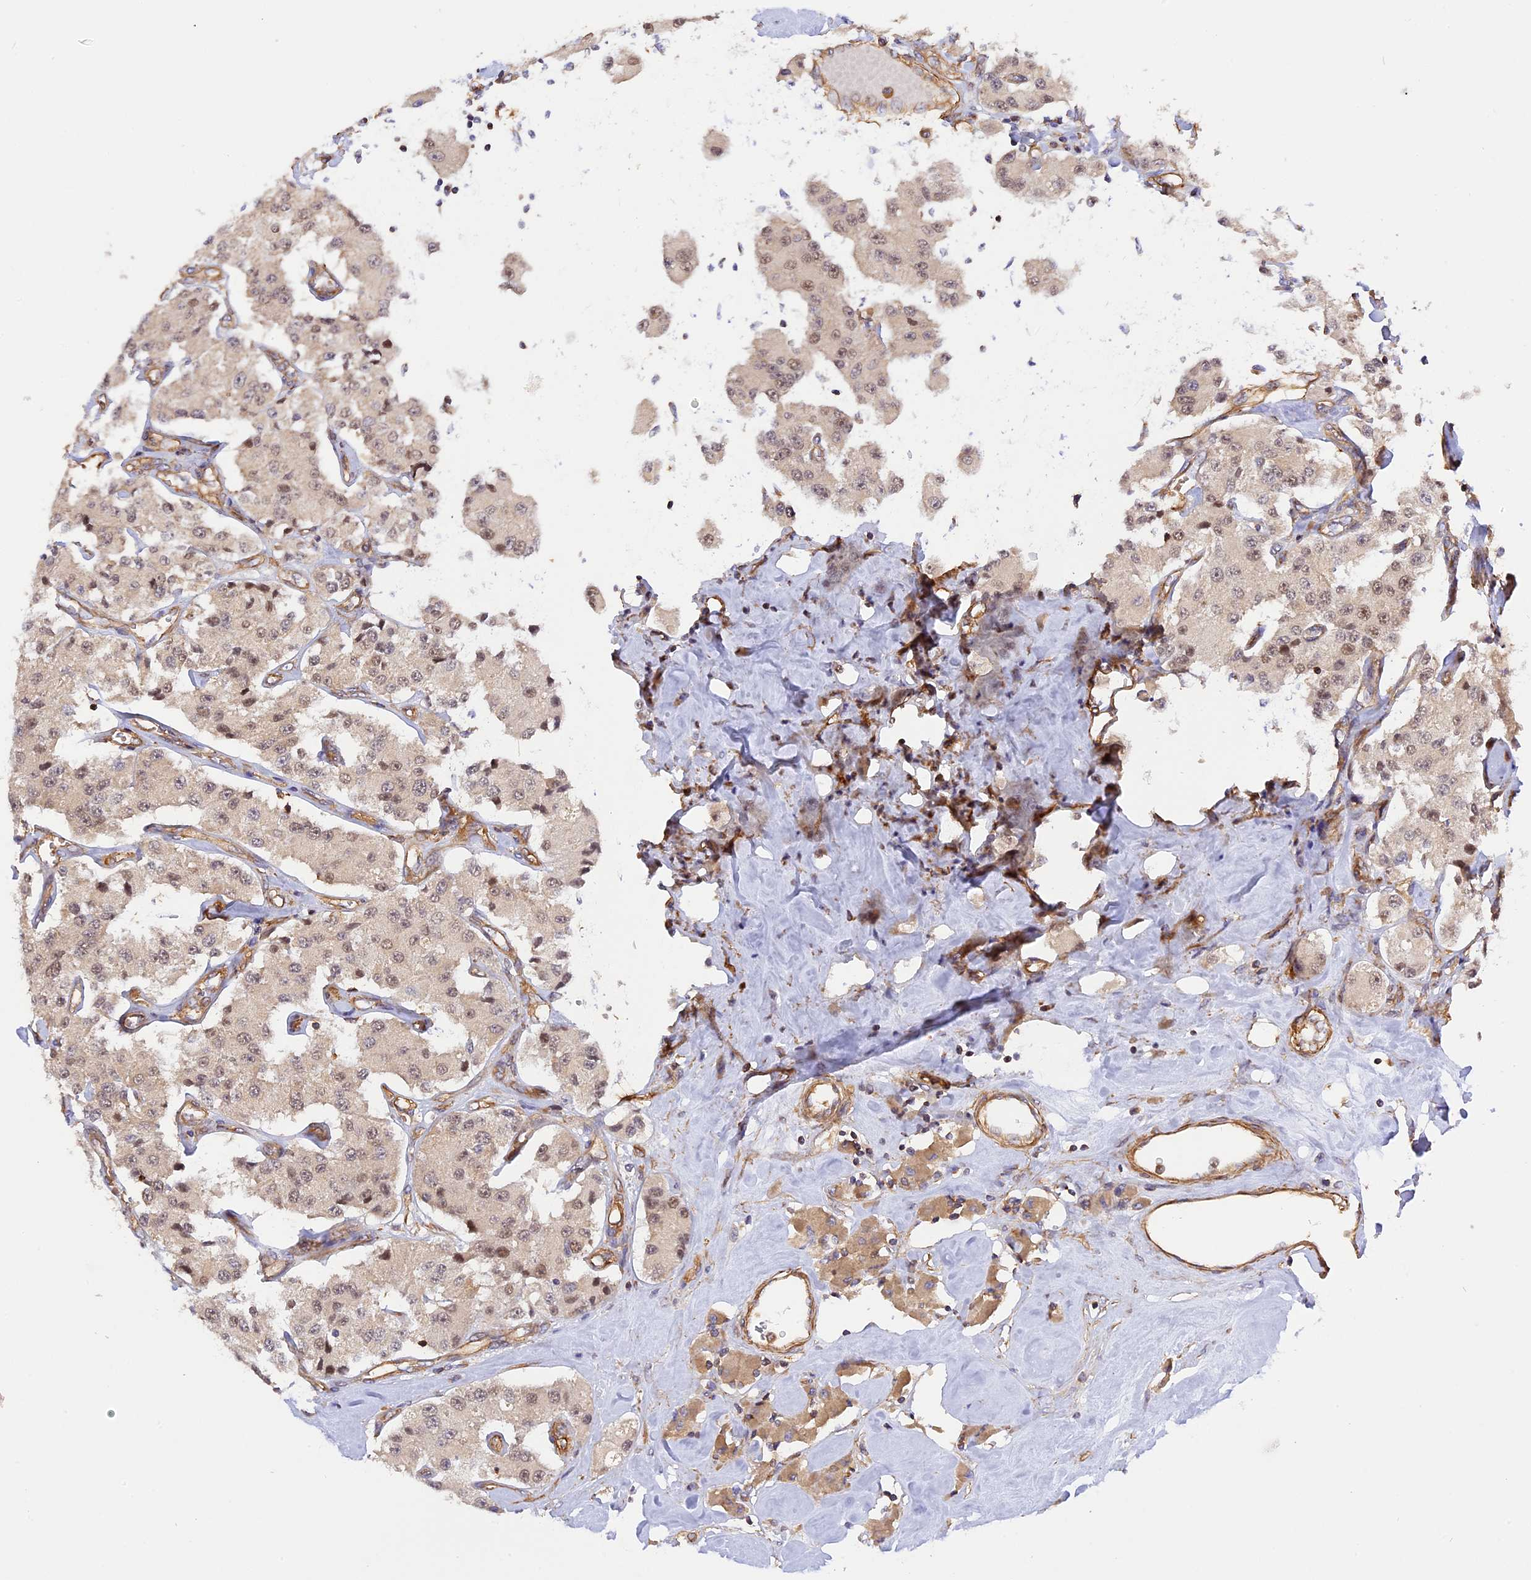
{"staining": {"intensity": "weak", "quantity": "25%-75%", "location": "nuclear"}, "tissue": "carcinoid", "cell_type": "Tumor cells", "image_type": "cancer", "snomed": [{"axis": "morphology", "description": "Carcinoid, malignant, NOS"}, {"axis": "topography", "description": "Pancreas"}], "caption": "This image shows carcinoid stained with immunohistochemistry to label a protein in brown. The nuclear of tumor cells show weak positivity for the protein. Nuclei are counter-stained blue.", "gene": "C5orf22", "patient": {"sex": "male", "age": 41}}